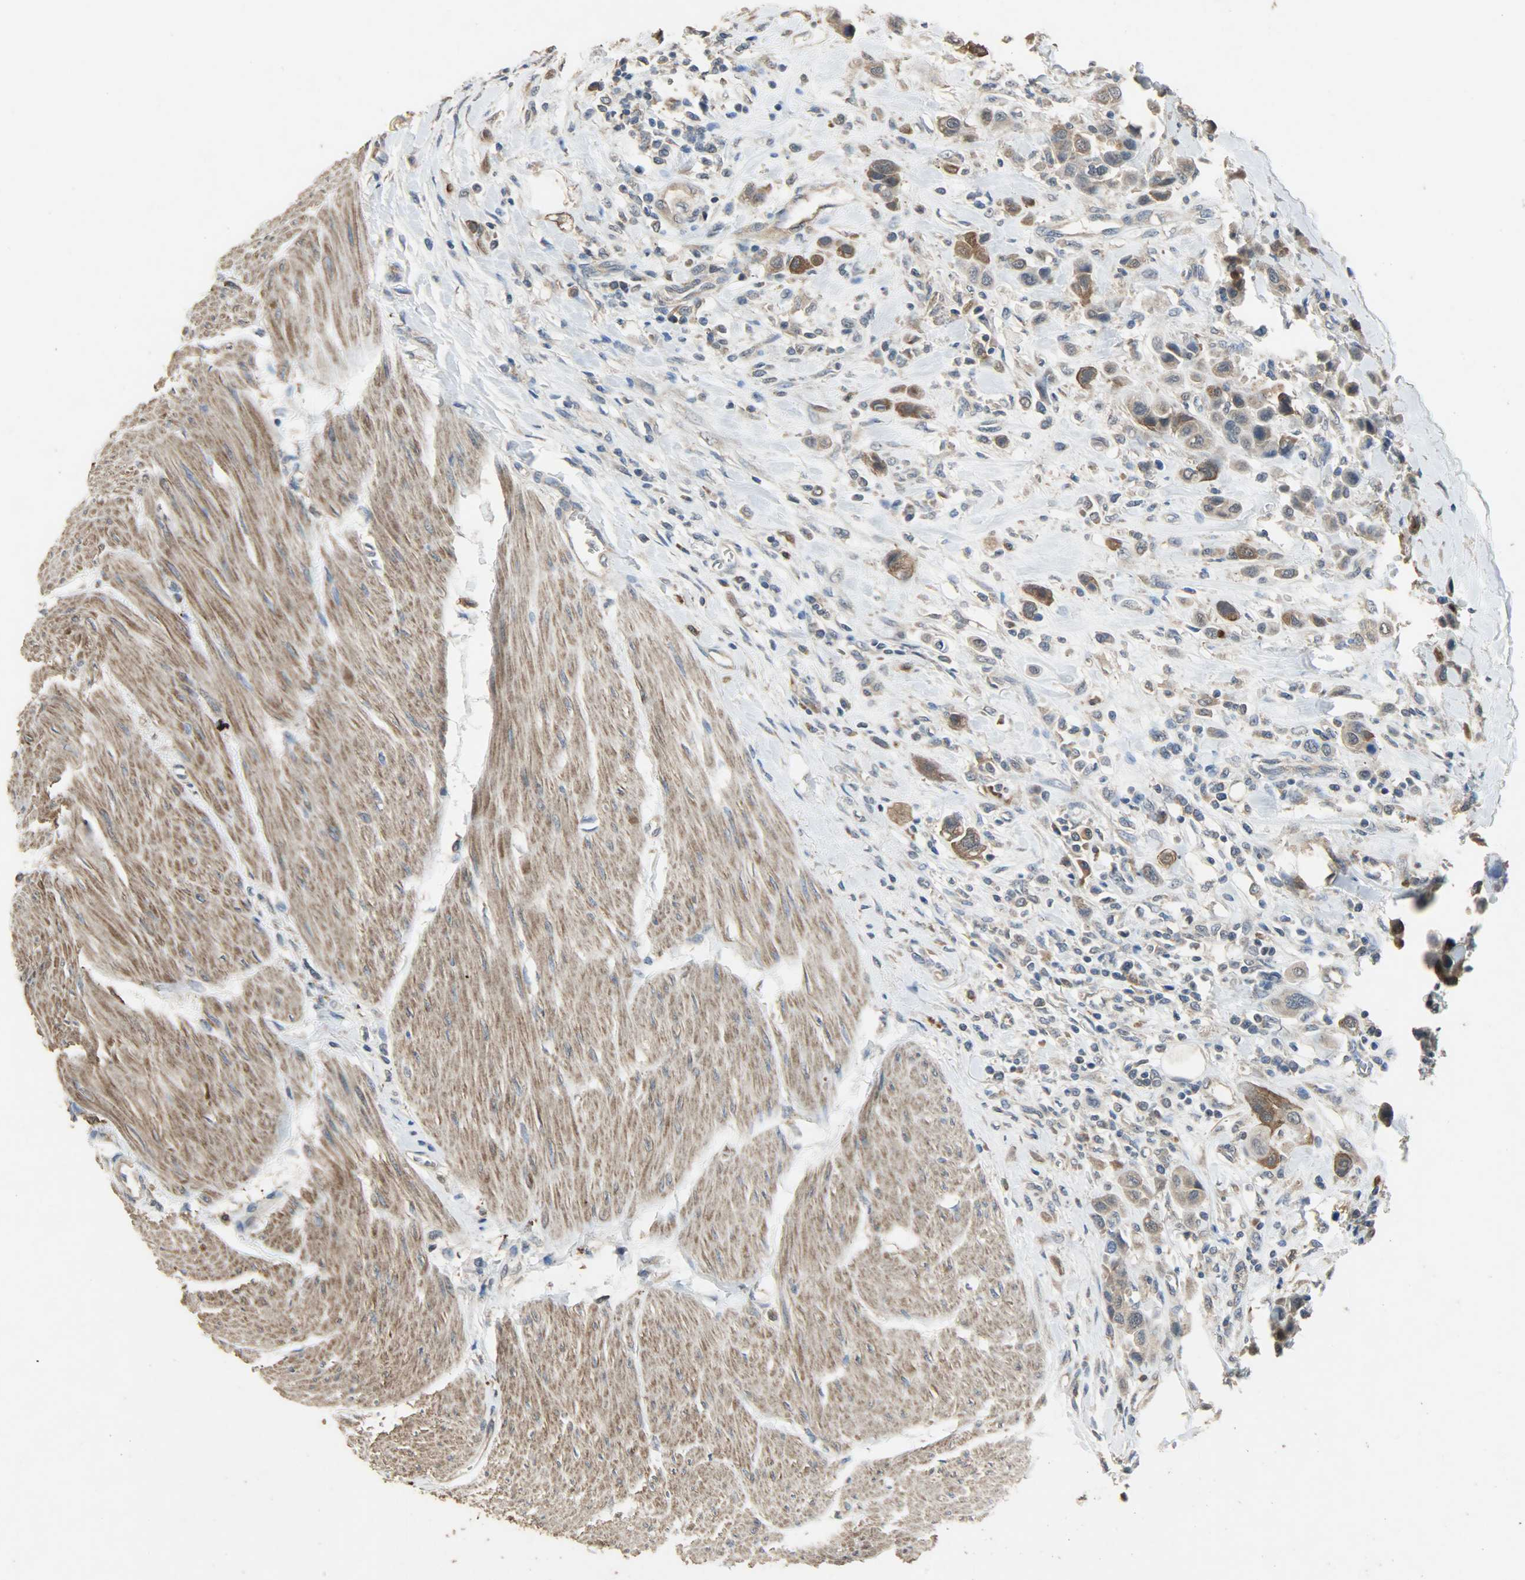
{"staining": {"intensity": "moderate", "quantity": ">75%", "location": "cytoplasmic/membranous"}, "tissue": "urothelial cancer", "cell_type": "Tumor cells", "image_type": "cancer", "snomed": [{"axis": "morphology", "description": "Urothelial carcinoma, High grade"}, {"axis": "topography", "description": "Urinary bladder"}], "caption": "IHC (DAB (3,3'-diaminobenzidine)) staining of urothelial carcinoma (high-grade) exhibits moderate cytoplasmic/membranous protein positivity in approximately >75% of tumor cells. The staining was performed using DAB, with brown indicating positive protein expression. Nuclei are stained blue with hematoxylin.", "gene": "CDKN2C", "patient": {"sex": "male", "age": 50}}